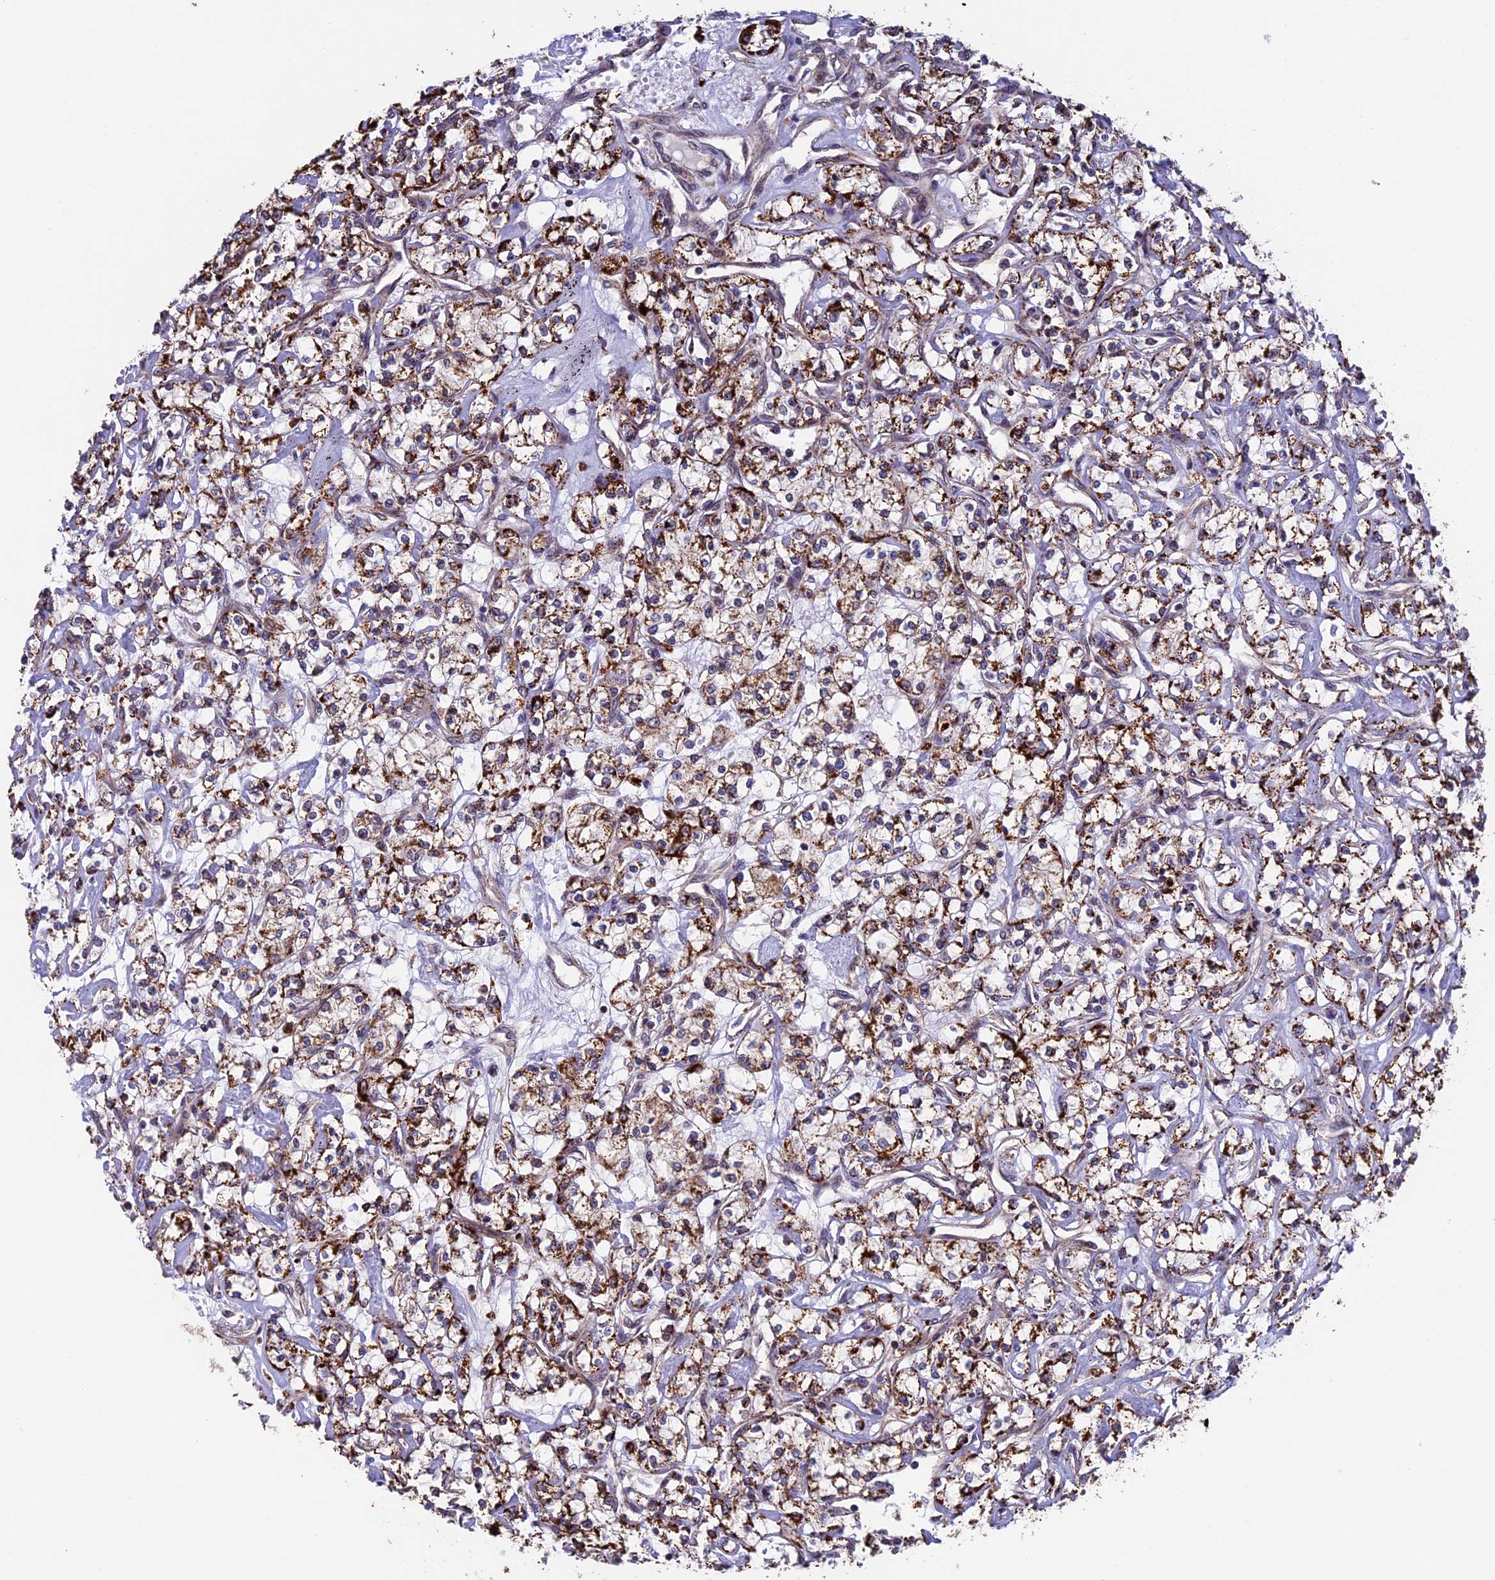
{"staining": {"intensity": "moderate", "quantity": ">75%", "location": "cytoplasmic/membranous"}, "tissue": "renal cancer", "cell_type": "Tumor cells", "image_type": "cancer", "snomed": [{"axis": "morphology", "description": "Adenocarcinoma, NOS"}, {"axis": "topography", "description": "Kidney"}], "caption": "Approximately >75% of tumor cells in adenocarcinoma (renal) show moderate cytoplasmic/membranous protein staining as visualized by brown immunohistochemical staining.", "gene": "RNF17", "patient": {"sex": "female", "age": 59}}